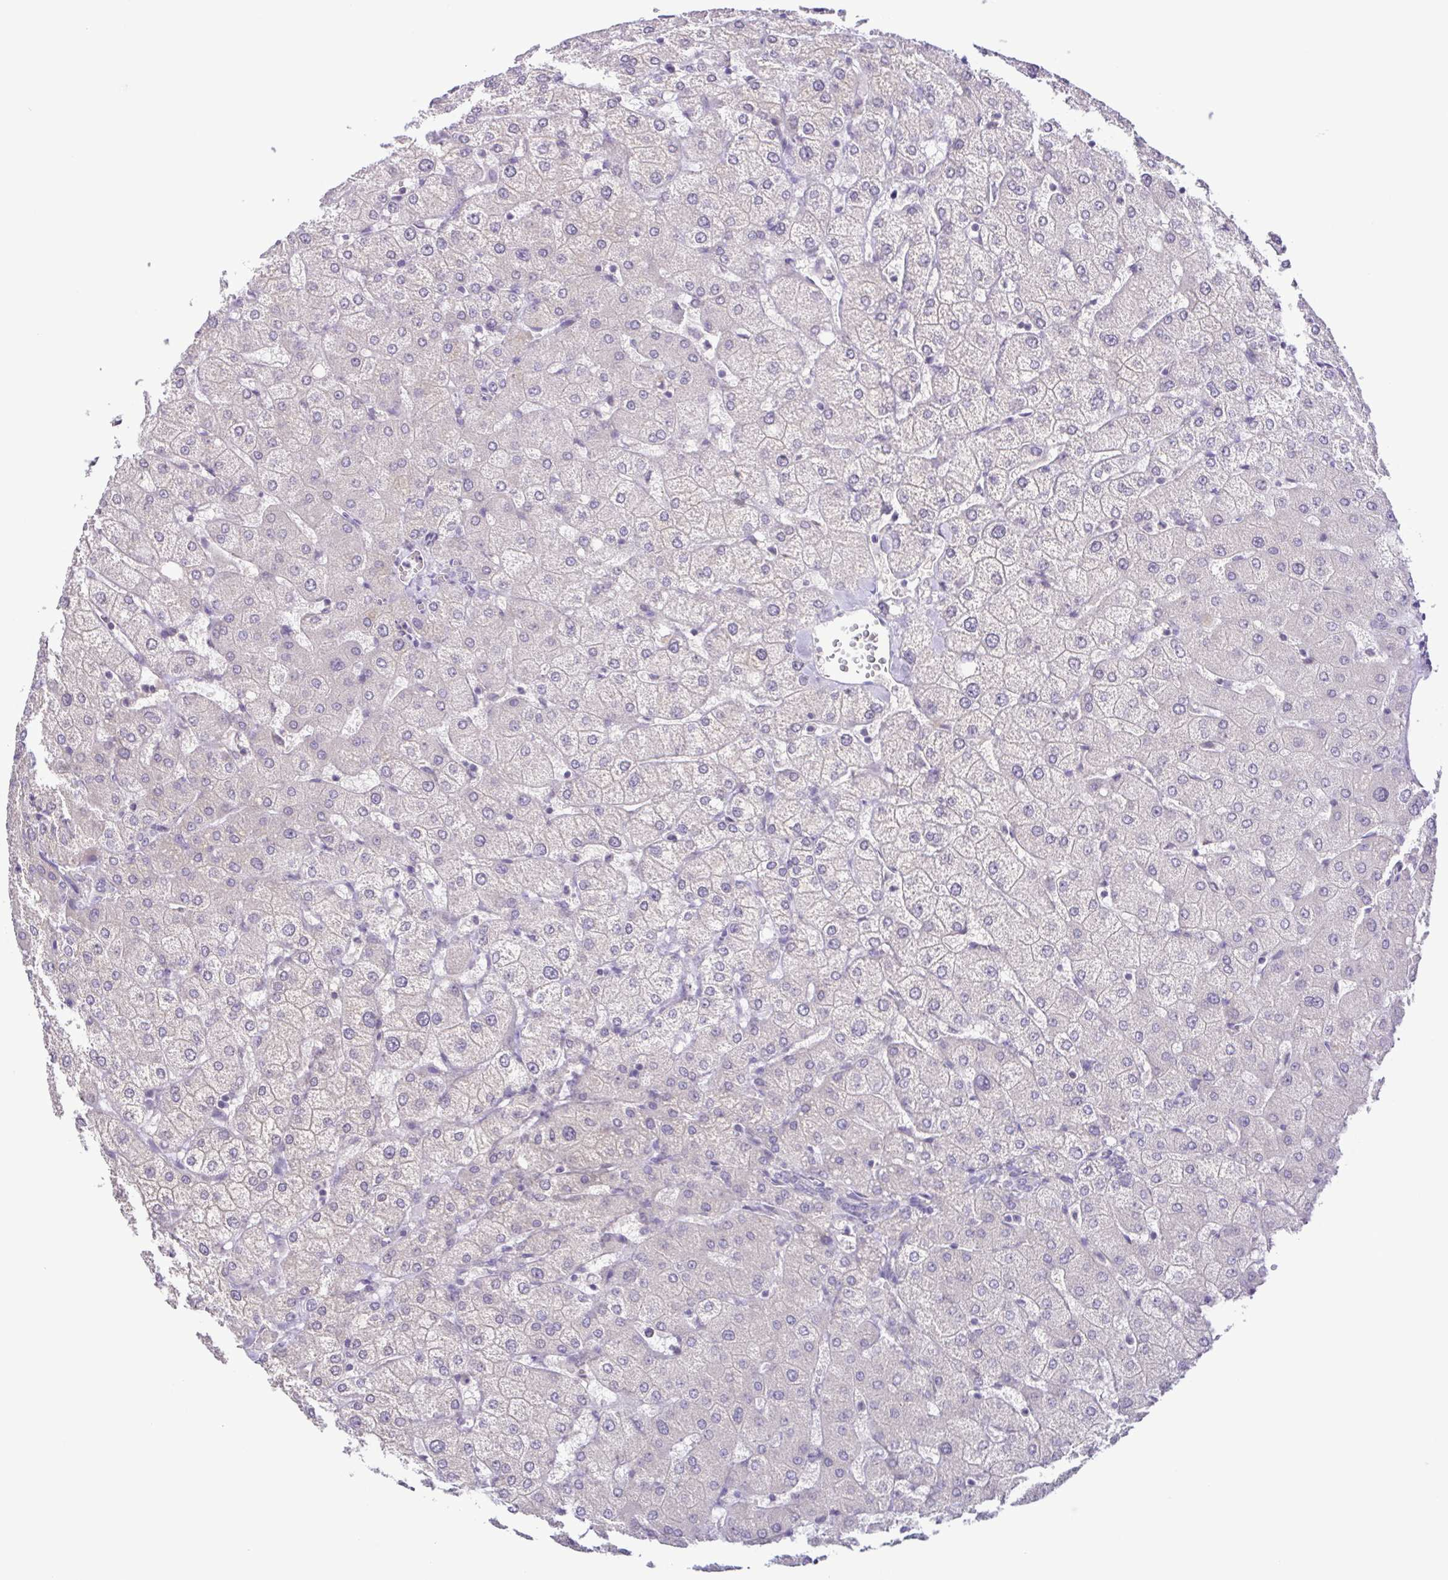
{"staining": {"intensity": "negative", "quantity": "none", "location": "none"}, "tissue": "liver", "cell_type": "Cholangiocytes", "image_type": "normal", "snomed": [{"axis": "morphology", "description": "Normal tissue, NOS"}, {"axis": "topography", "description": "Liver"}], "caption": "Liver stained for a protein using immunohistochemistry reveals no positivity cholangiocytes.", "gene": "IL1RN", "patient": {"sex": "female", "age": 54}}